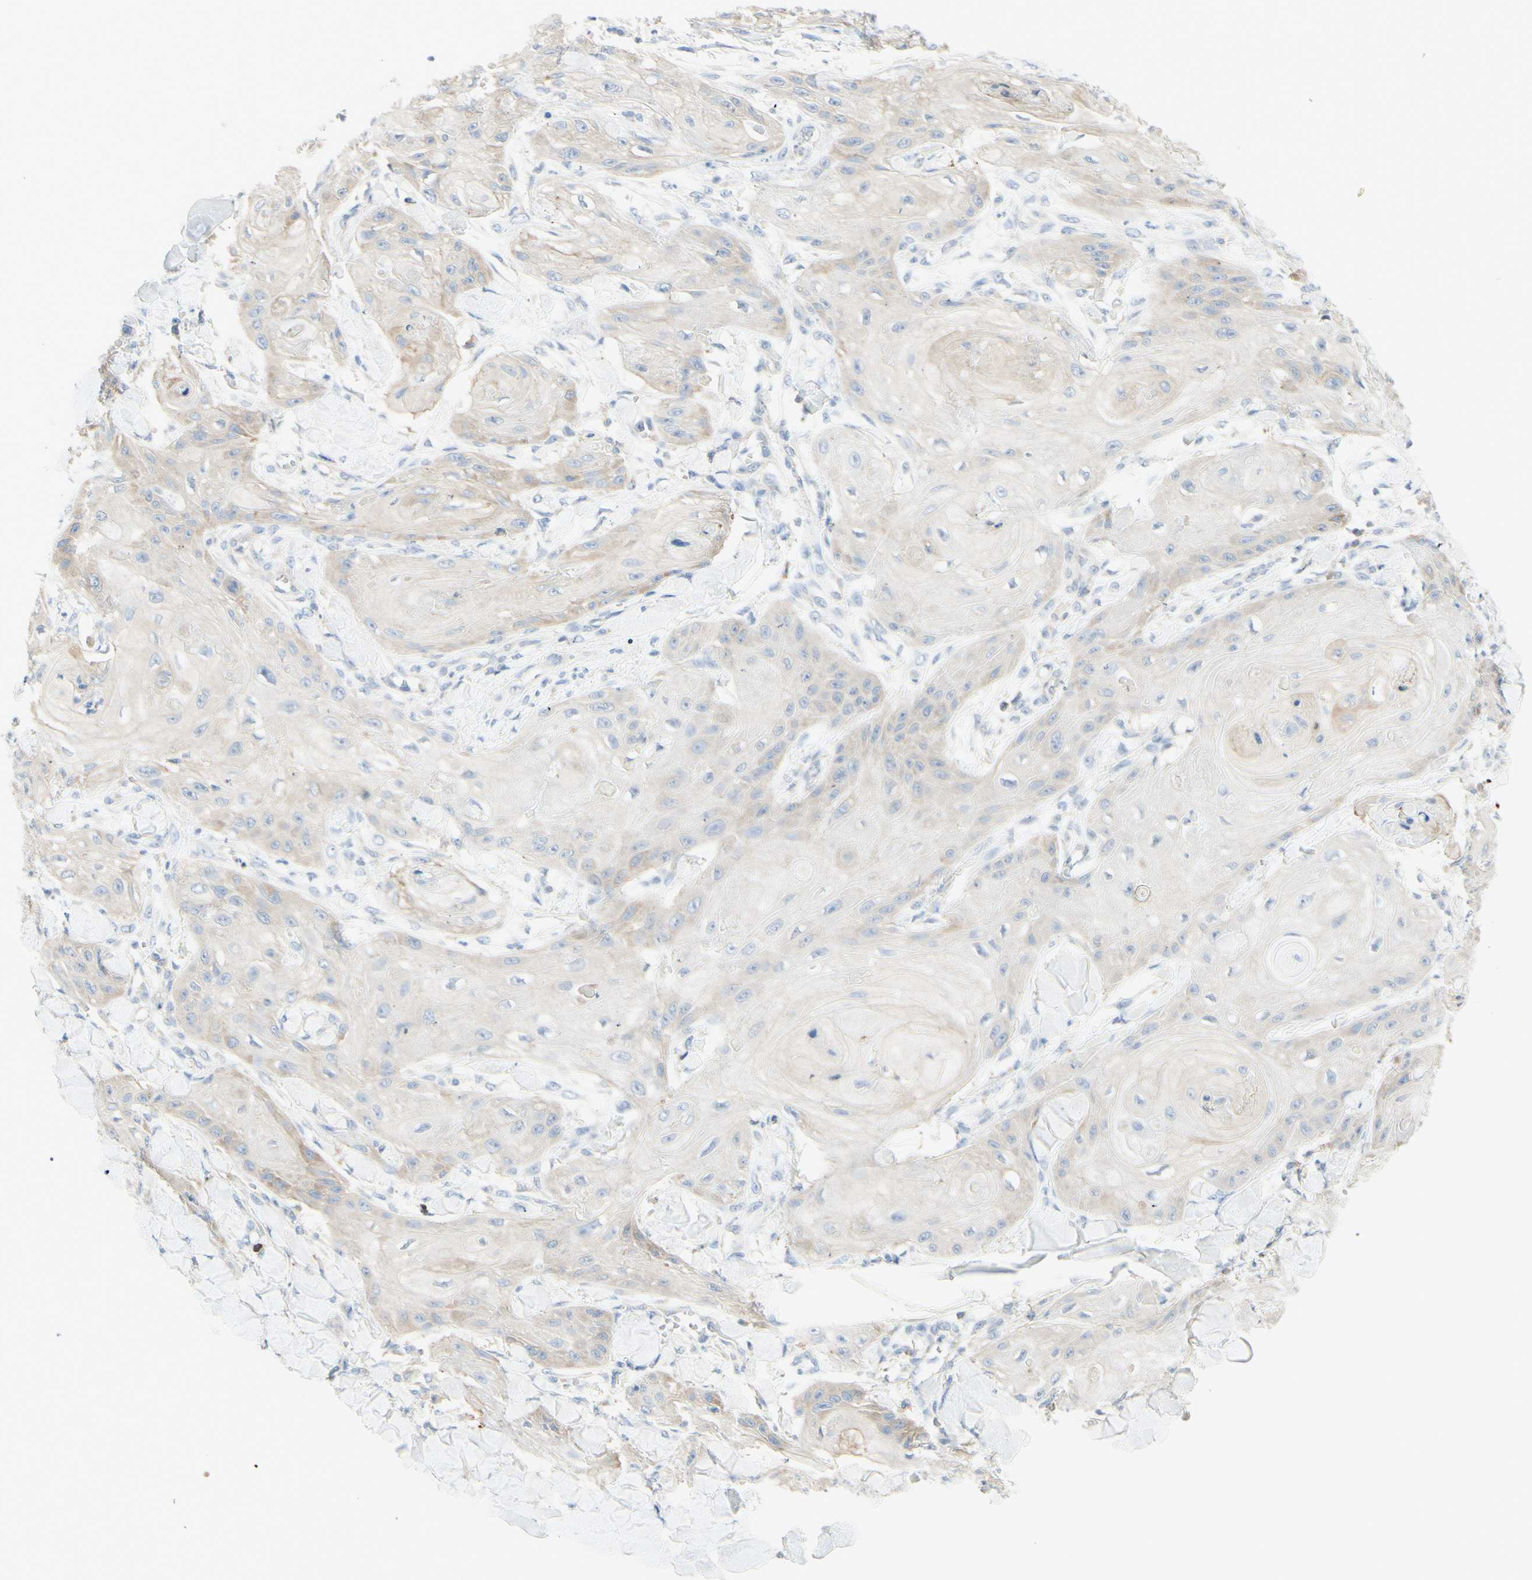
{"staining": {"intensity": "weak", "quantity": "<25%", "location": "cytoplasmic/membranous"}, "tissue": "skin cancer", "cell_type": "Tumor cells", "image_type": "cancer", "snomed": [{"axis": "morphology", "description": "Squamous cell carcinoma, NOS"}, {"axis": "topography", "description": "Skin"}], "caption": "Tumor cells show no significant protein staining in skin cancer.", "gene": "MTM1", "patient": {"sex": "male", "age": 74}}